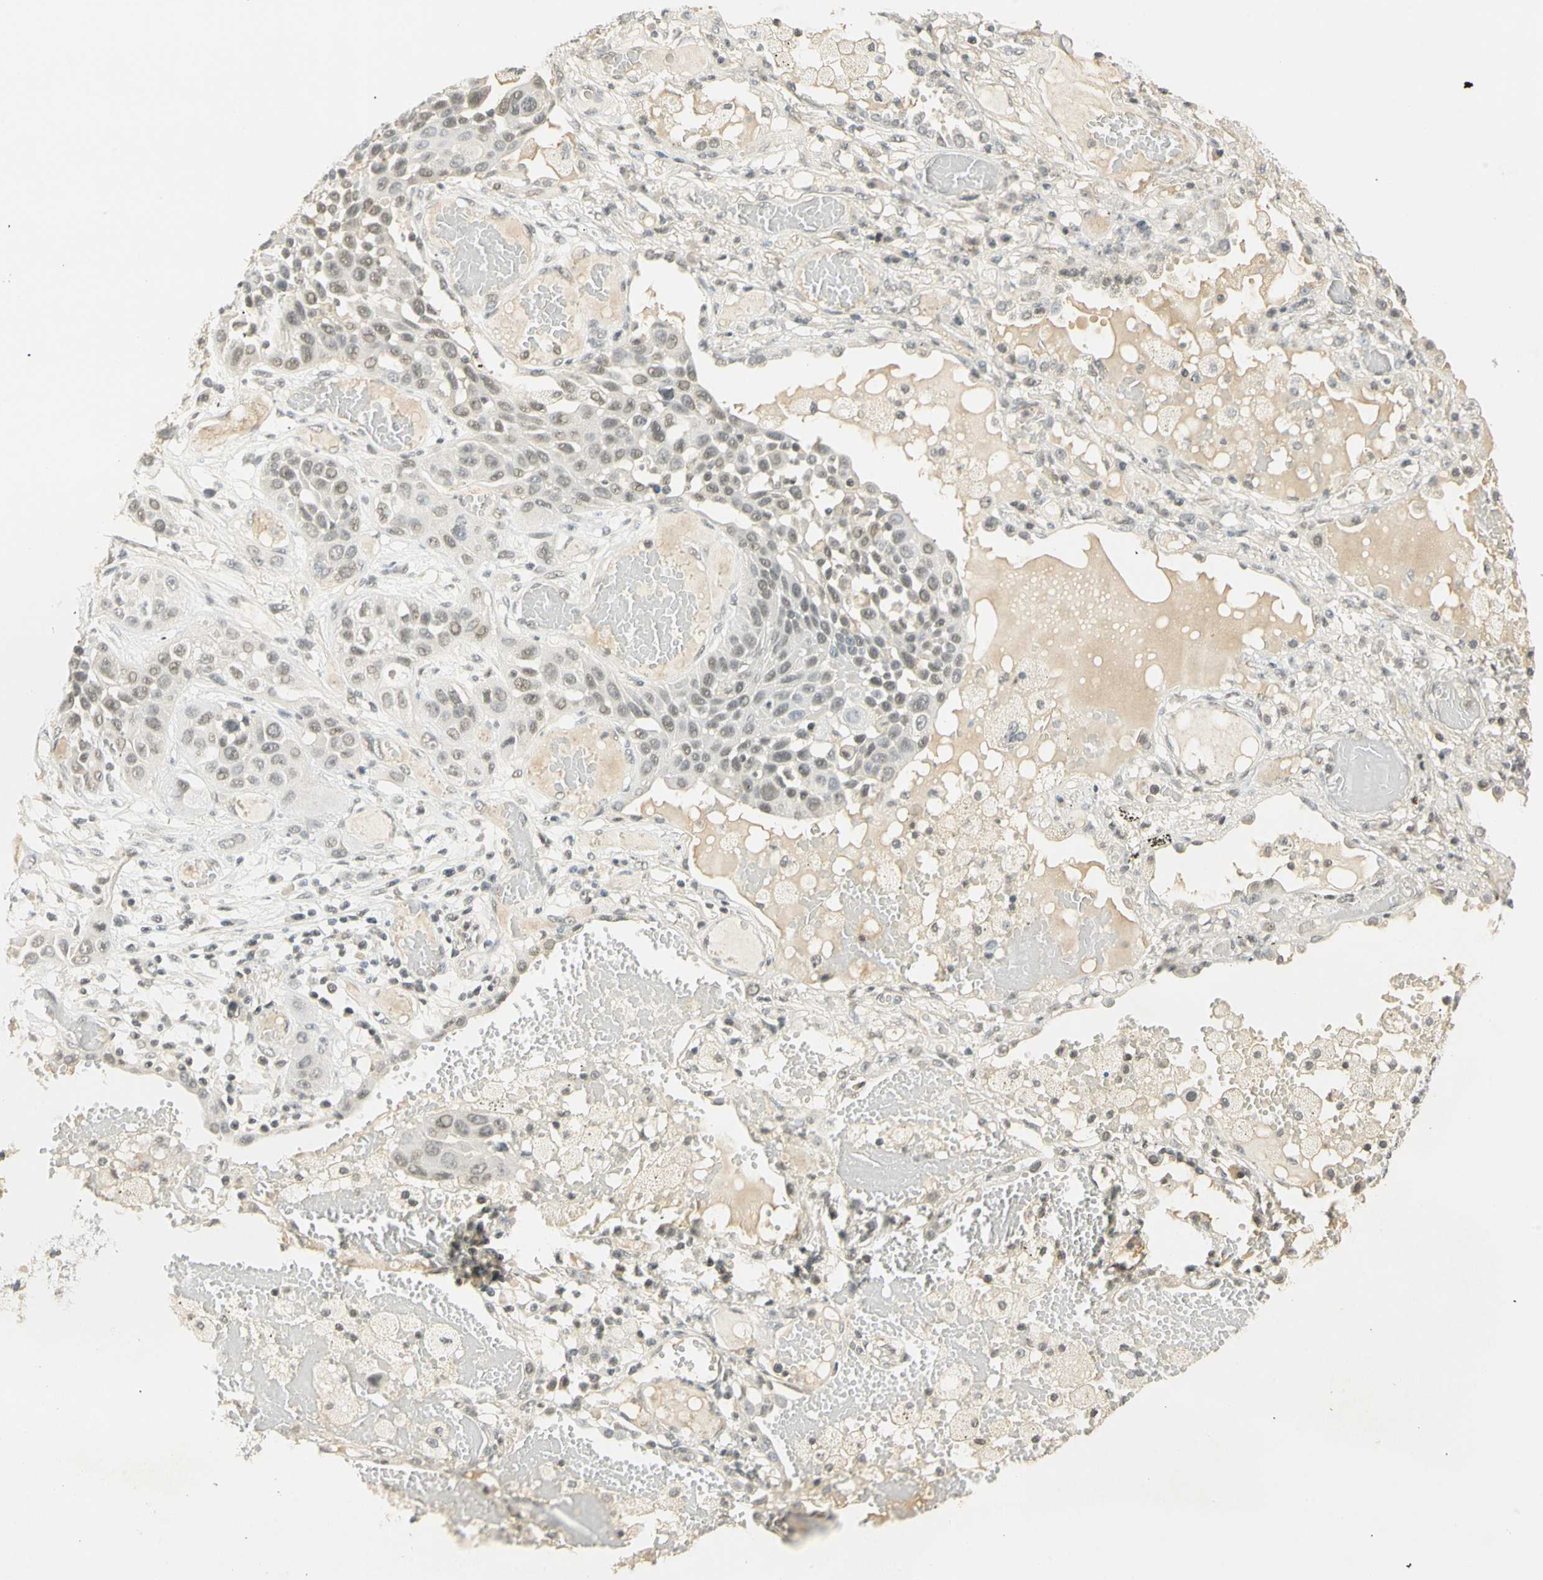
{"staining": {"intensity": "weak", "quantity": "25%-75%", "location": "nuclear"}, "tissue": "lung cancer", "cell_type": "Tumor cells", "image_type": "cancer", "snomed": [{"axis": "morphology", "description": "Squamous cell carcinoma, NOS"}, {"axis": "topography", "description": "Lung"}], "caption": "Lung cancer (squamous cell carcinoma) tissue displays weak nuclear staining in approximately 25%-75% of tumor cells, visualized by immunohistochemistry.", "gene": "SMAD3", "patient": {"sex": "male", "age": 71}}